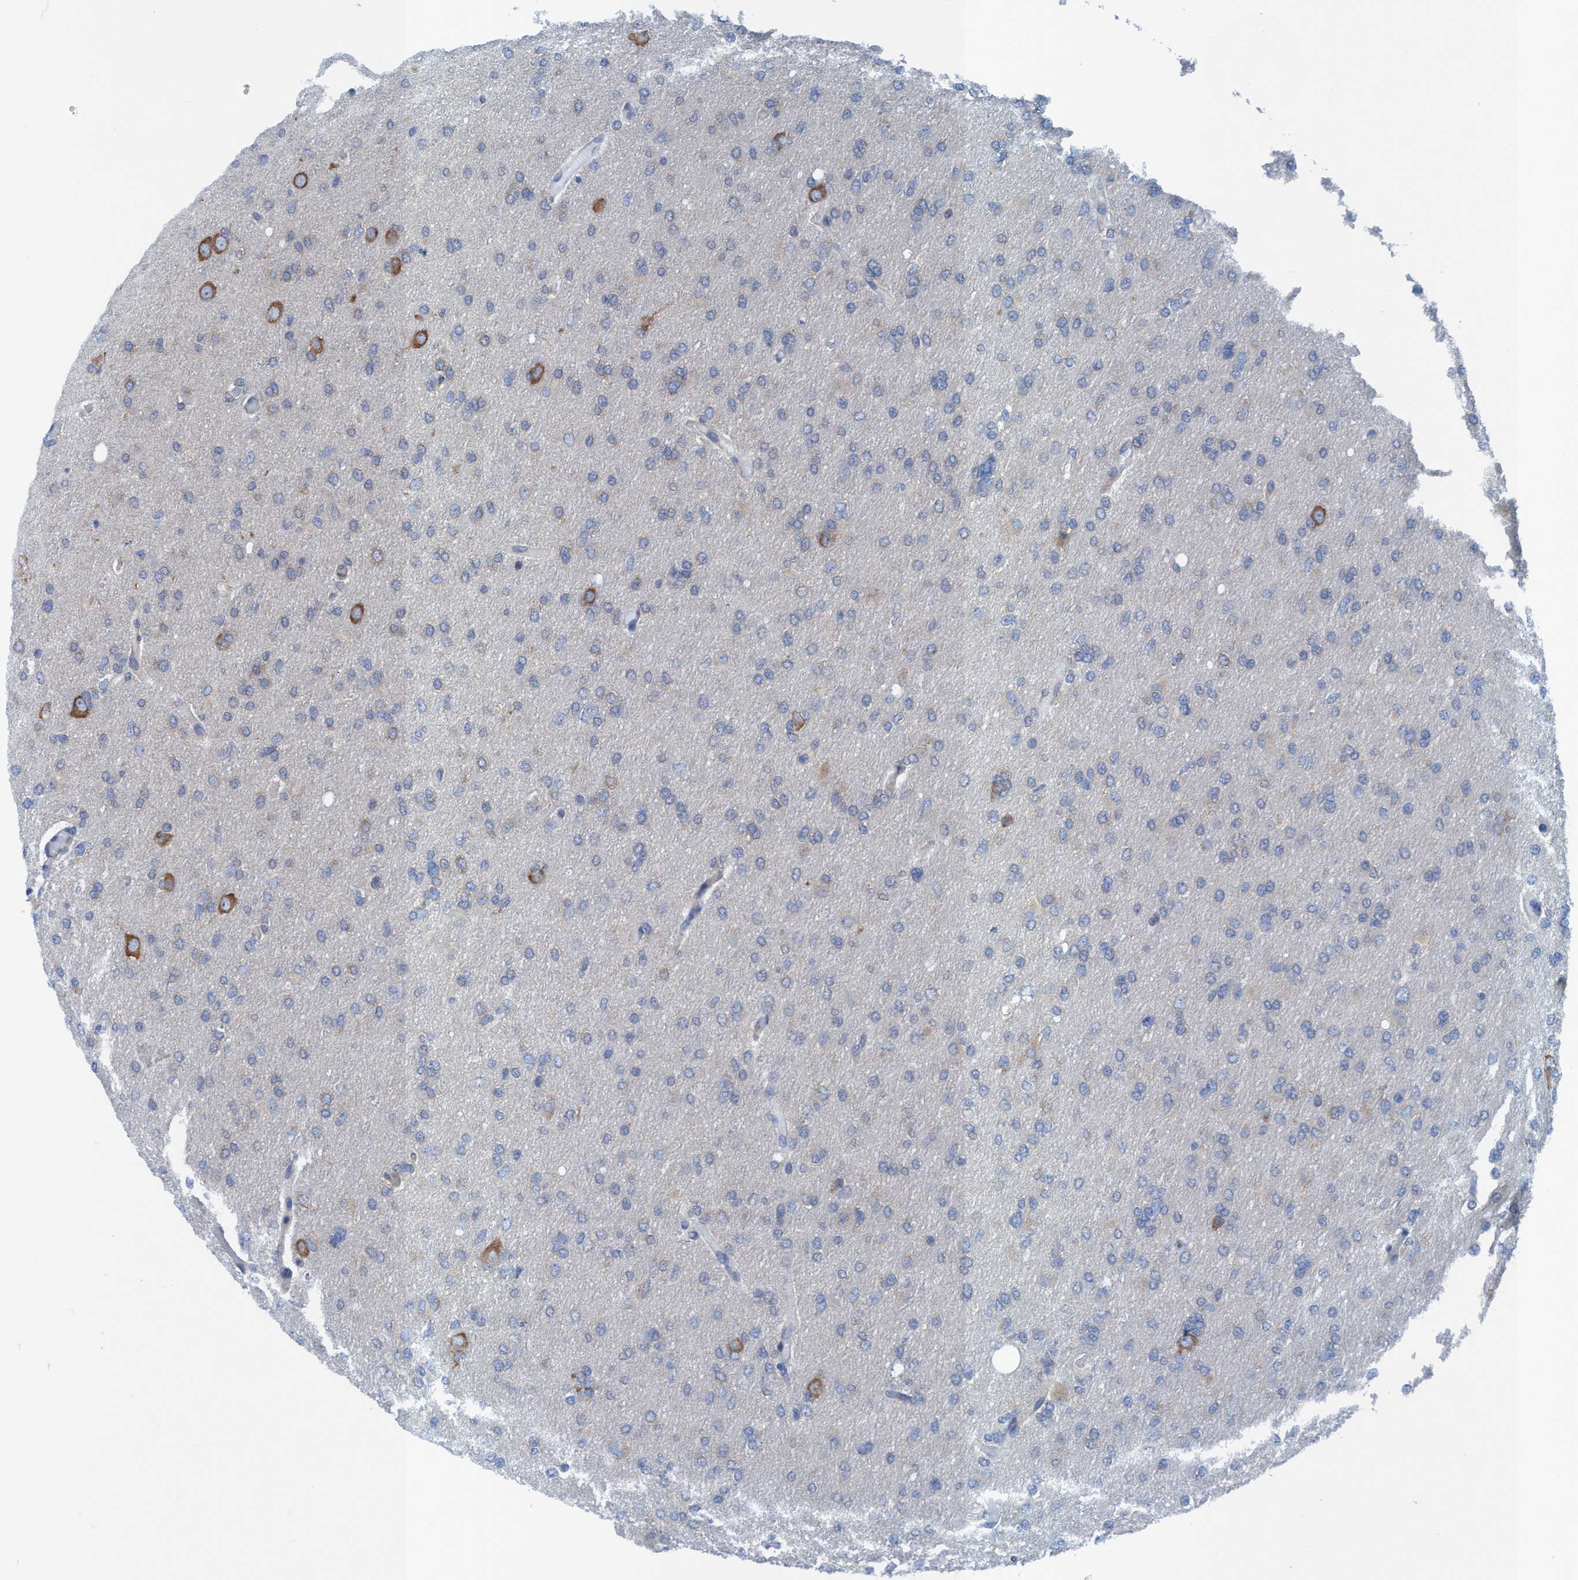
{"staining": {"intensity": "negative", "quantity": "none", "location": "none"}, "tissue": "glioma", "cell_type": "Tumor cells", "image_type": "cancer", "snomed": [{"axis": "morphology", "description": "Glioma, malignant, High grade"}, {"axis": "topography", "description": "Cerebral cortex"}], "caption": "Image shows no significant protein expression in tumor cells of malignant glioma (high-grade).", "gene": "NMT1", "patient": {"sex": "female", "age": 36}}